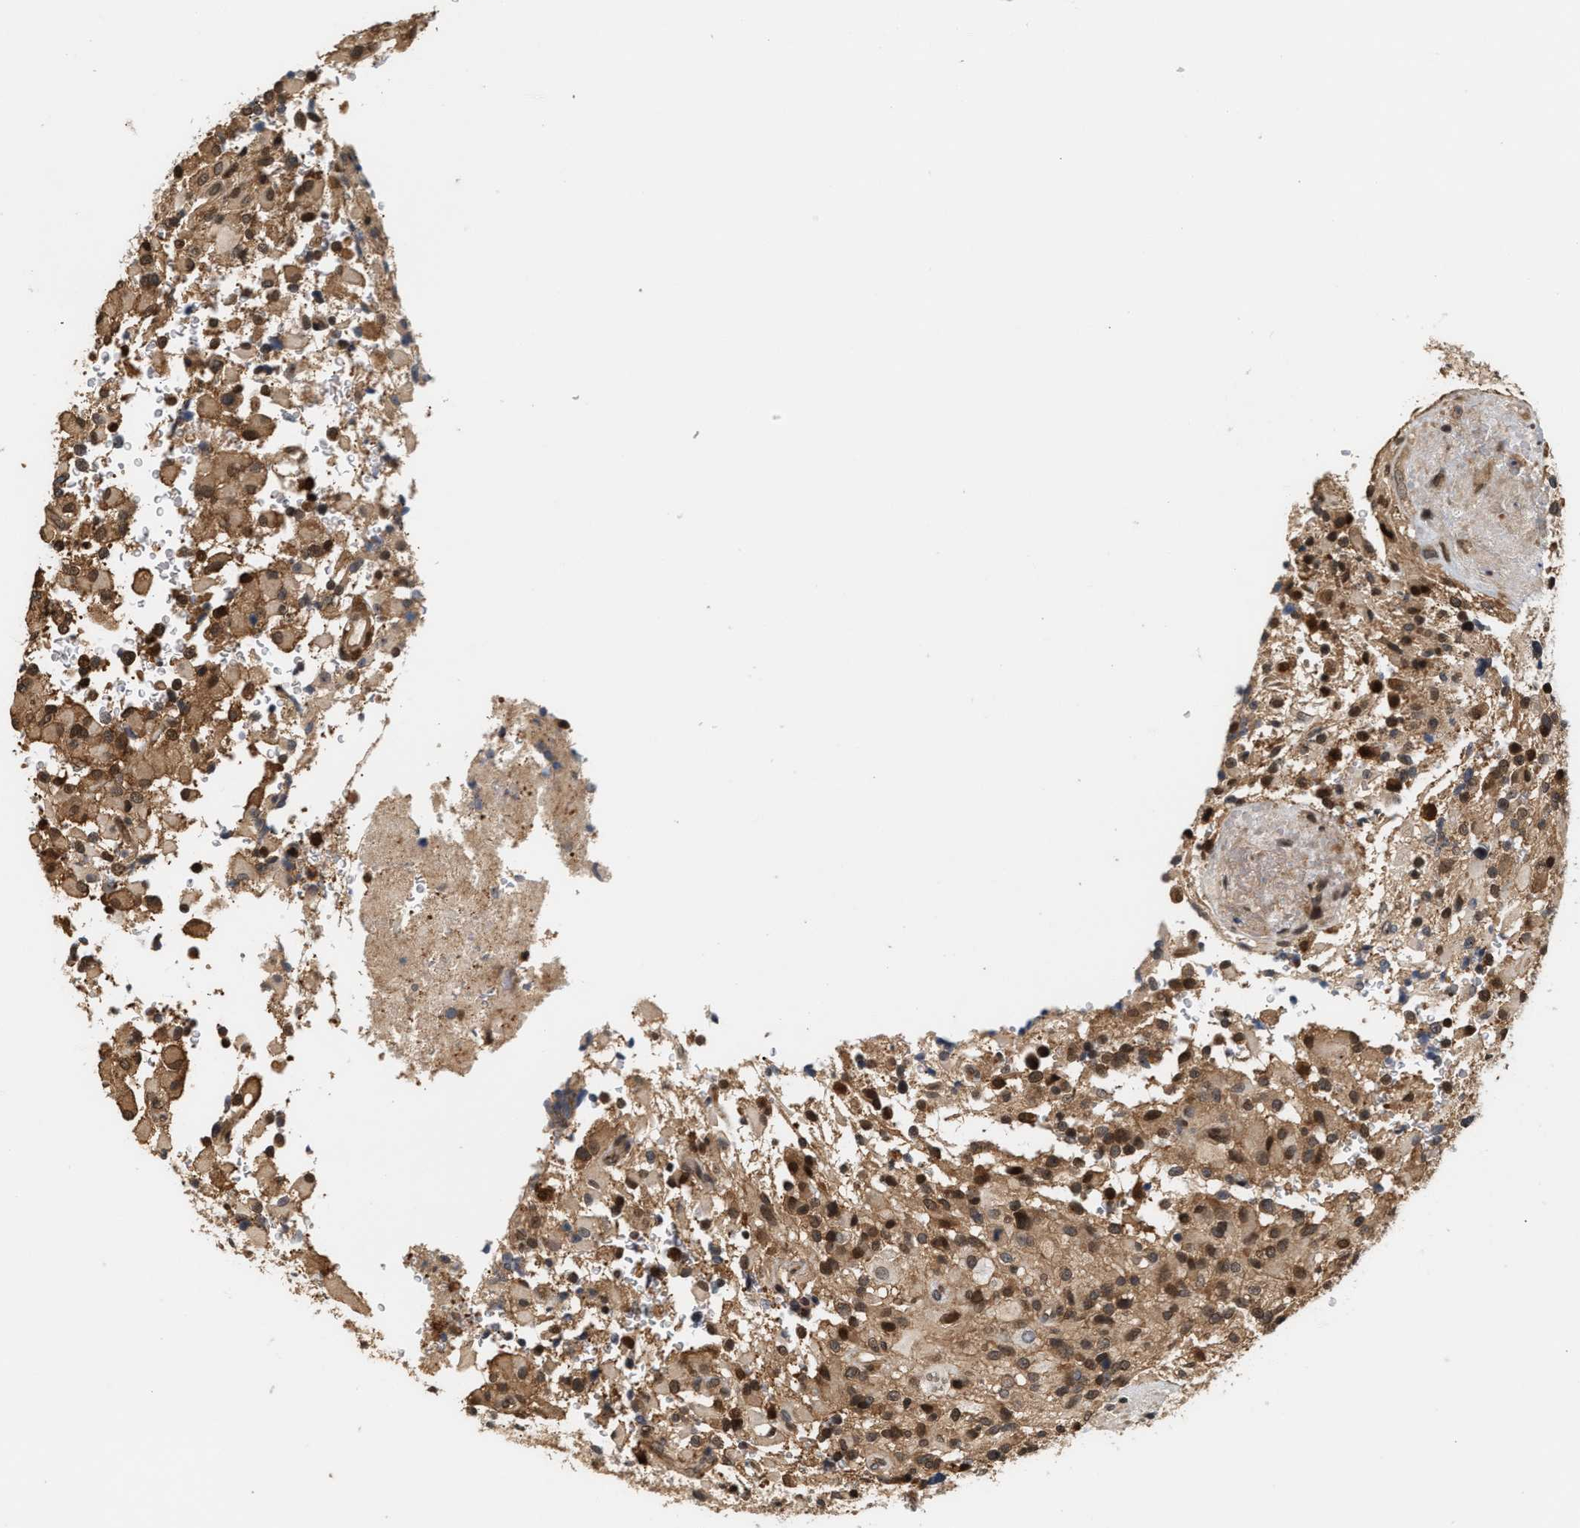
{"staining": {"intensity": "moderate", "quantity": ">75%", "location": "cytoplasmic/membranous,nuclear"}, "tissue": "glioma", "cell_type": "Tumor cells", "image_type": "cancer", "snomed": [{"axis": "morphology", "description": "Glioma, malignant, High grade"}, {"axis": "topography", "description": "Brain"}], "caption": "A high-resolution histopathology image shows IHC staining of malignant high-grade glioma, which shows moderate cytoplasmic/membranous and nuclear positivity in approximately >75% of tumor cells. (IHC, brightfield microscopy, high magnification).", "gene": "ABHD5", "patient": {"sex": "male", "age": 71}}